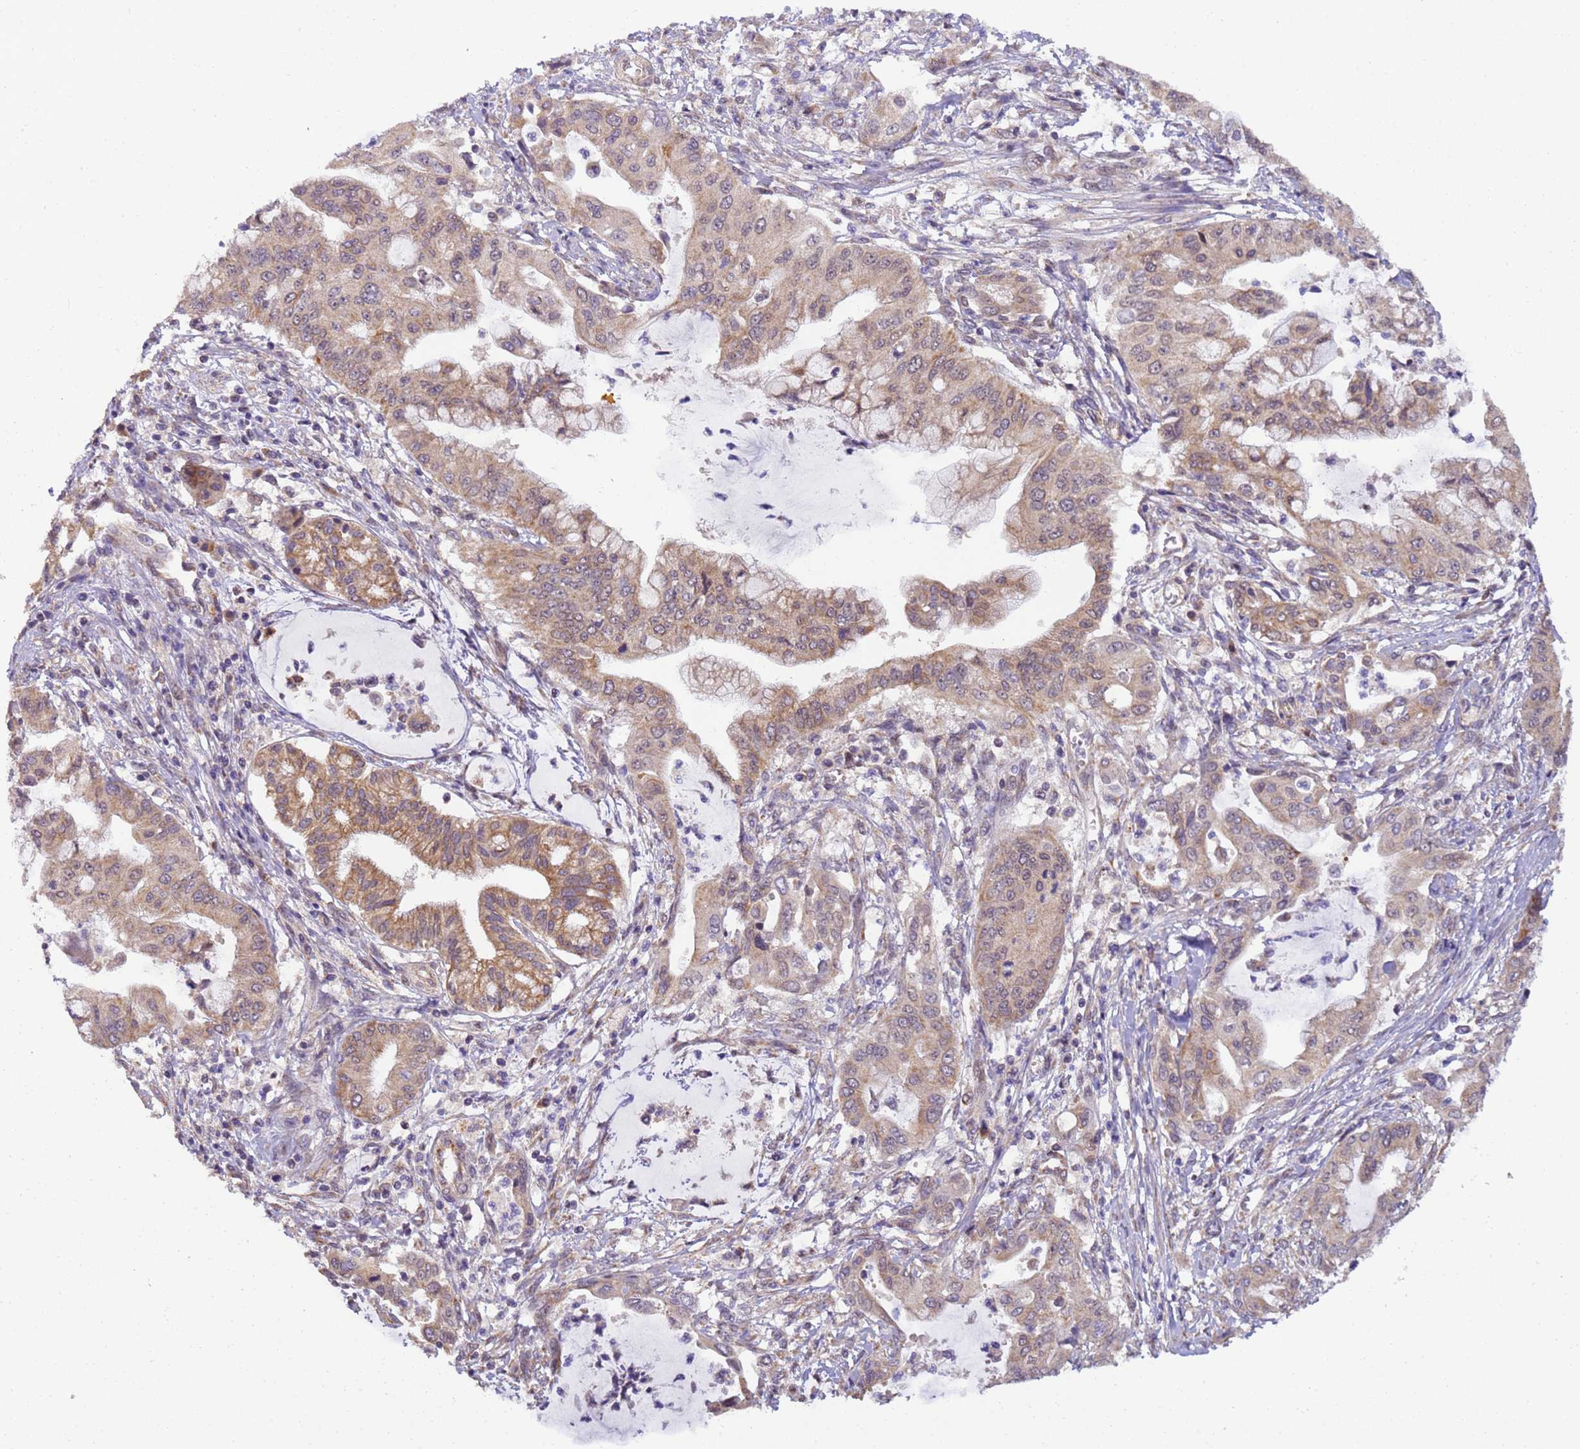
{"staining": {"intensity": "moderate", "quantity": ">75%", "location": "cytoplasmic/membranous"}, "tissue": "pancreatic cancer", "cell_type": "Tumor cells", "image_type": "cancer", "snomed": [{"axis": "morphology", "description": "Adenocarcinoma, NOS"}, {"axis": "topography", "description": "Pancreas"}], "caption": "Human pancreatic cancer stained with a brown dye demonstrates moderate cytoplasmic/membranous positive staining in about >75% of tumor cells.", "gene": "RAPGEF3", "patient": {"sex": "male", "age": 46}}